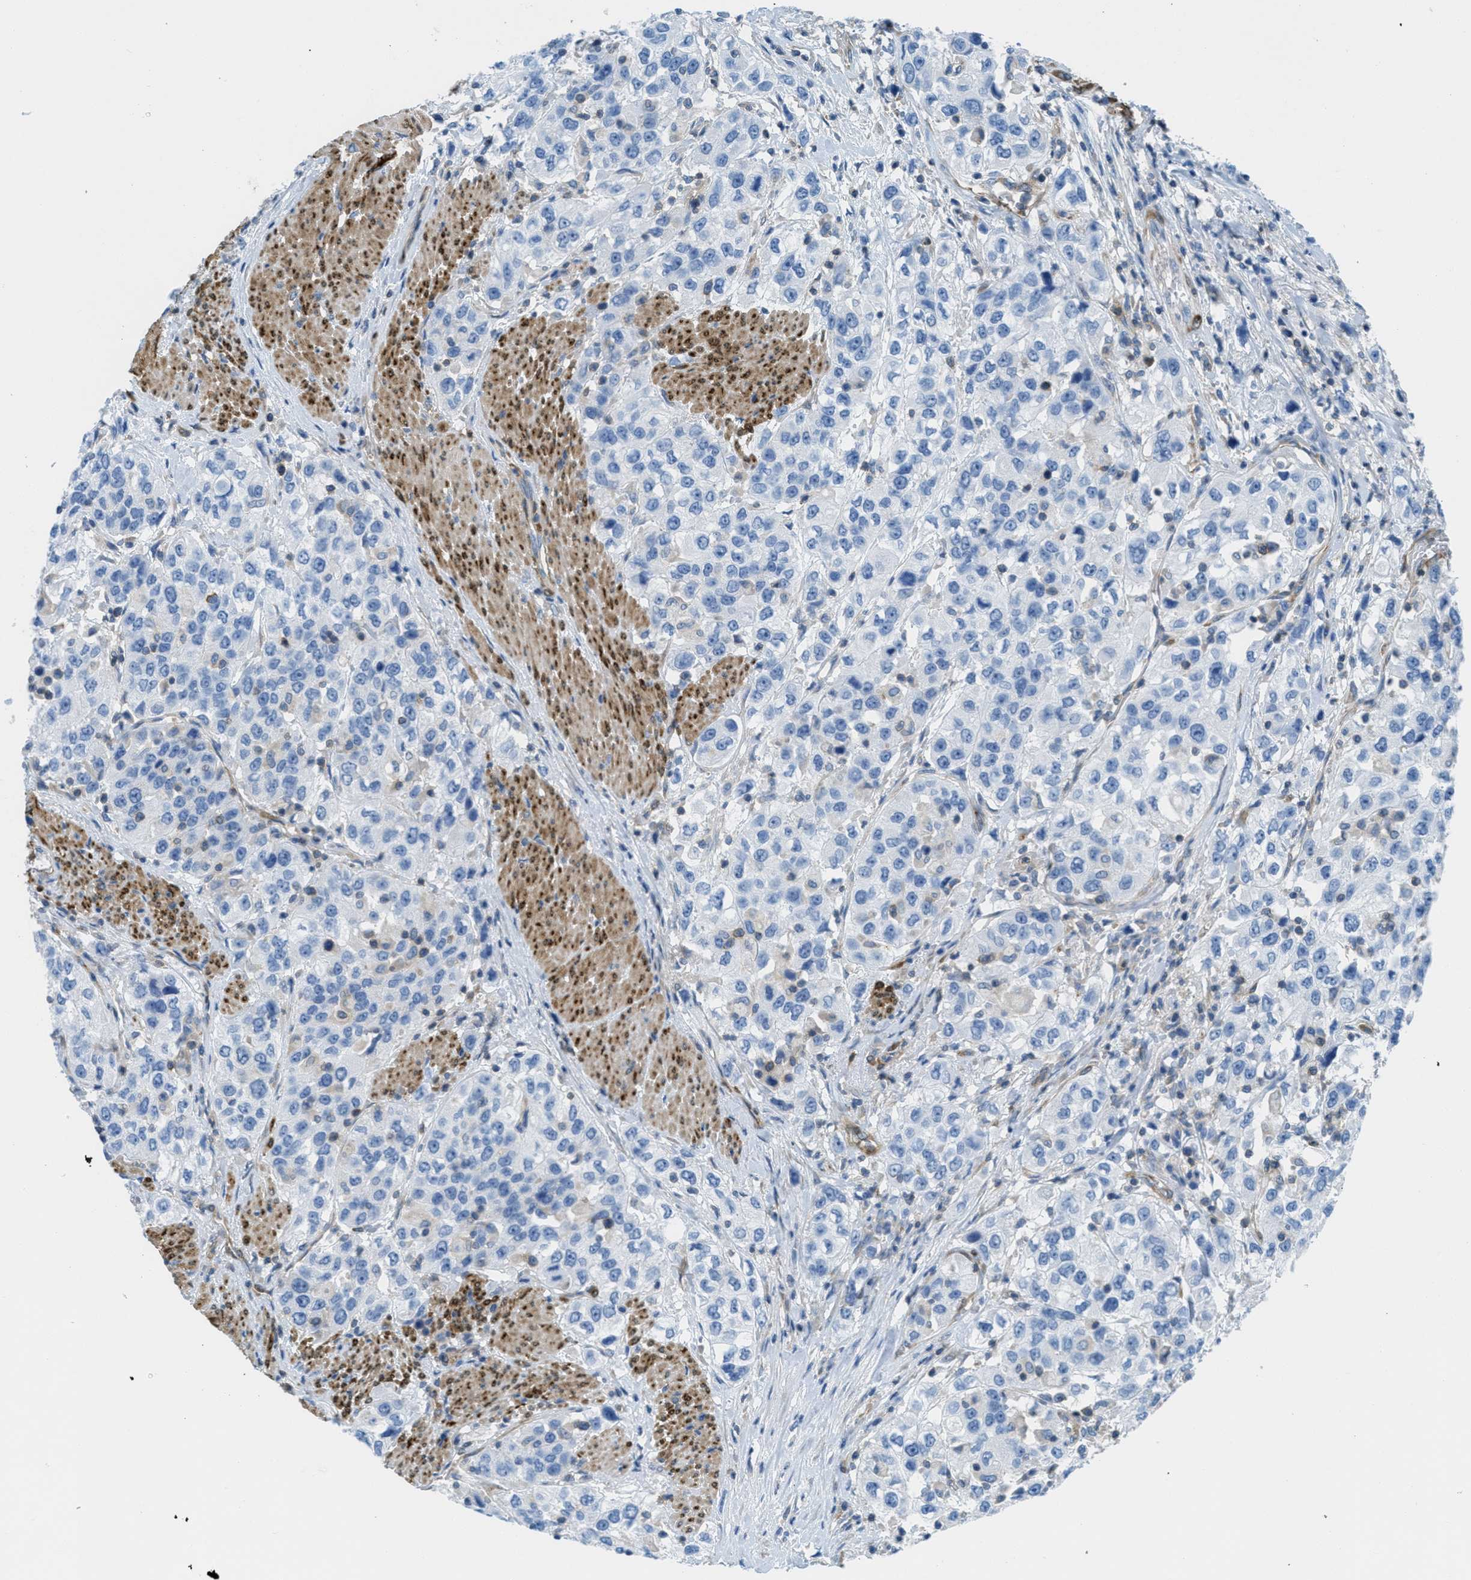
{"staining": {"intensity": "negative", "quantity": "none", "location": "none"}, "tissue": "urothelial cancer", "cell_type": "Tumor cells", "image_type": "cancer", "snomed": [{"axis": "morphology", "description": "Urothelial carcinoma, High grade"}, {"axis": "topography", "description": "Urinary bladder"}], "caption": "Human urothelial cancer stained for a protein using immunohistochemistry (IHC) exhibits no positivity in tumor cells.", "gene": "MAPRE2", "patient": {"sex": "female", "age": 80}}